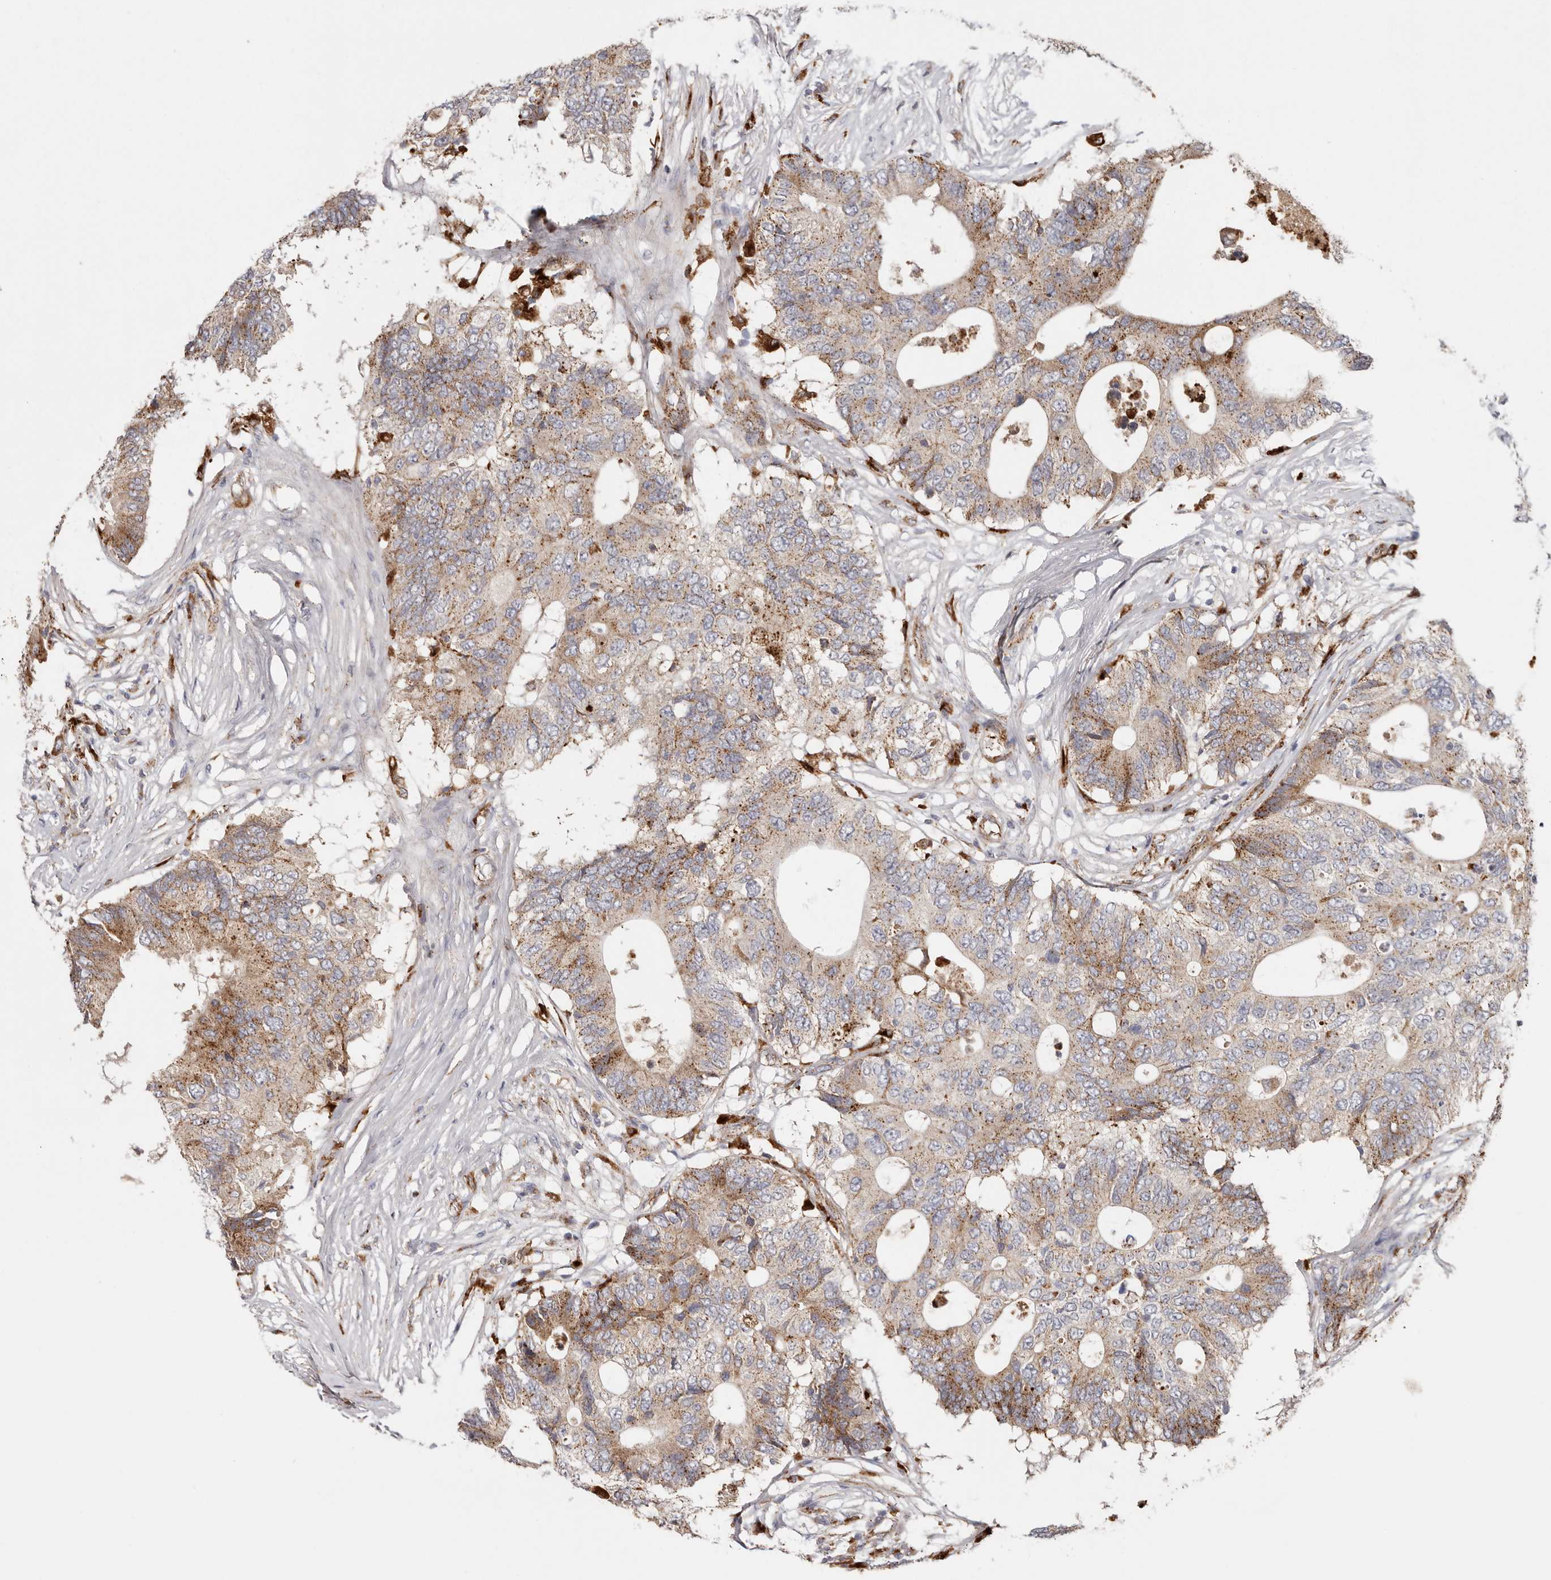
{"staining": {"intensity": "moderate", "quantity": ">75%", "location": "cytoplasmic/membranous"}, "tissue": "colorectal cancer", "cell_type": "Tumor cells", "image_type": "cancer", "snomed": [{"axis": "morphology", "description": "Adenocarcinoma, NOS"}, {"axis": "topography", "description": "Colon"}], "caption": "About >75% of tumor cells in adenocarcinoma (colorectal) reveal moderate cytoplasmic/membranous protein positivity as visualized by brown immunohistochemical staining.", "gene": "GRN", "patient": {"sex": "male", "age": 71}}